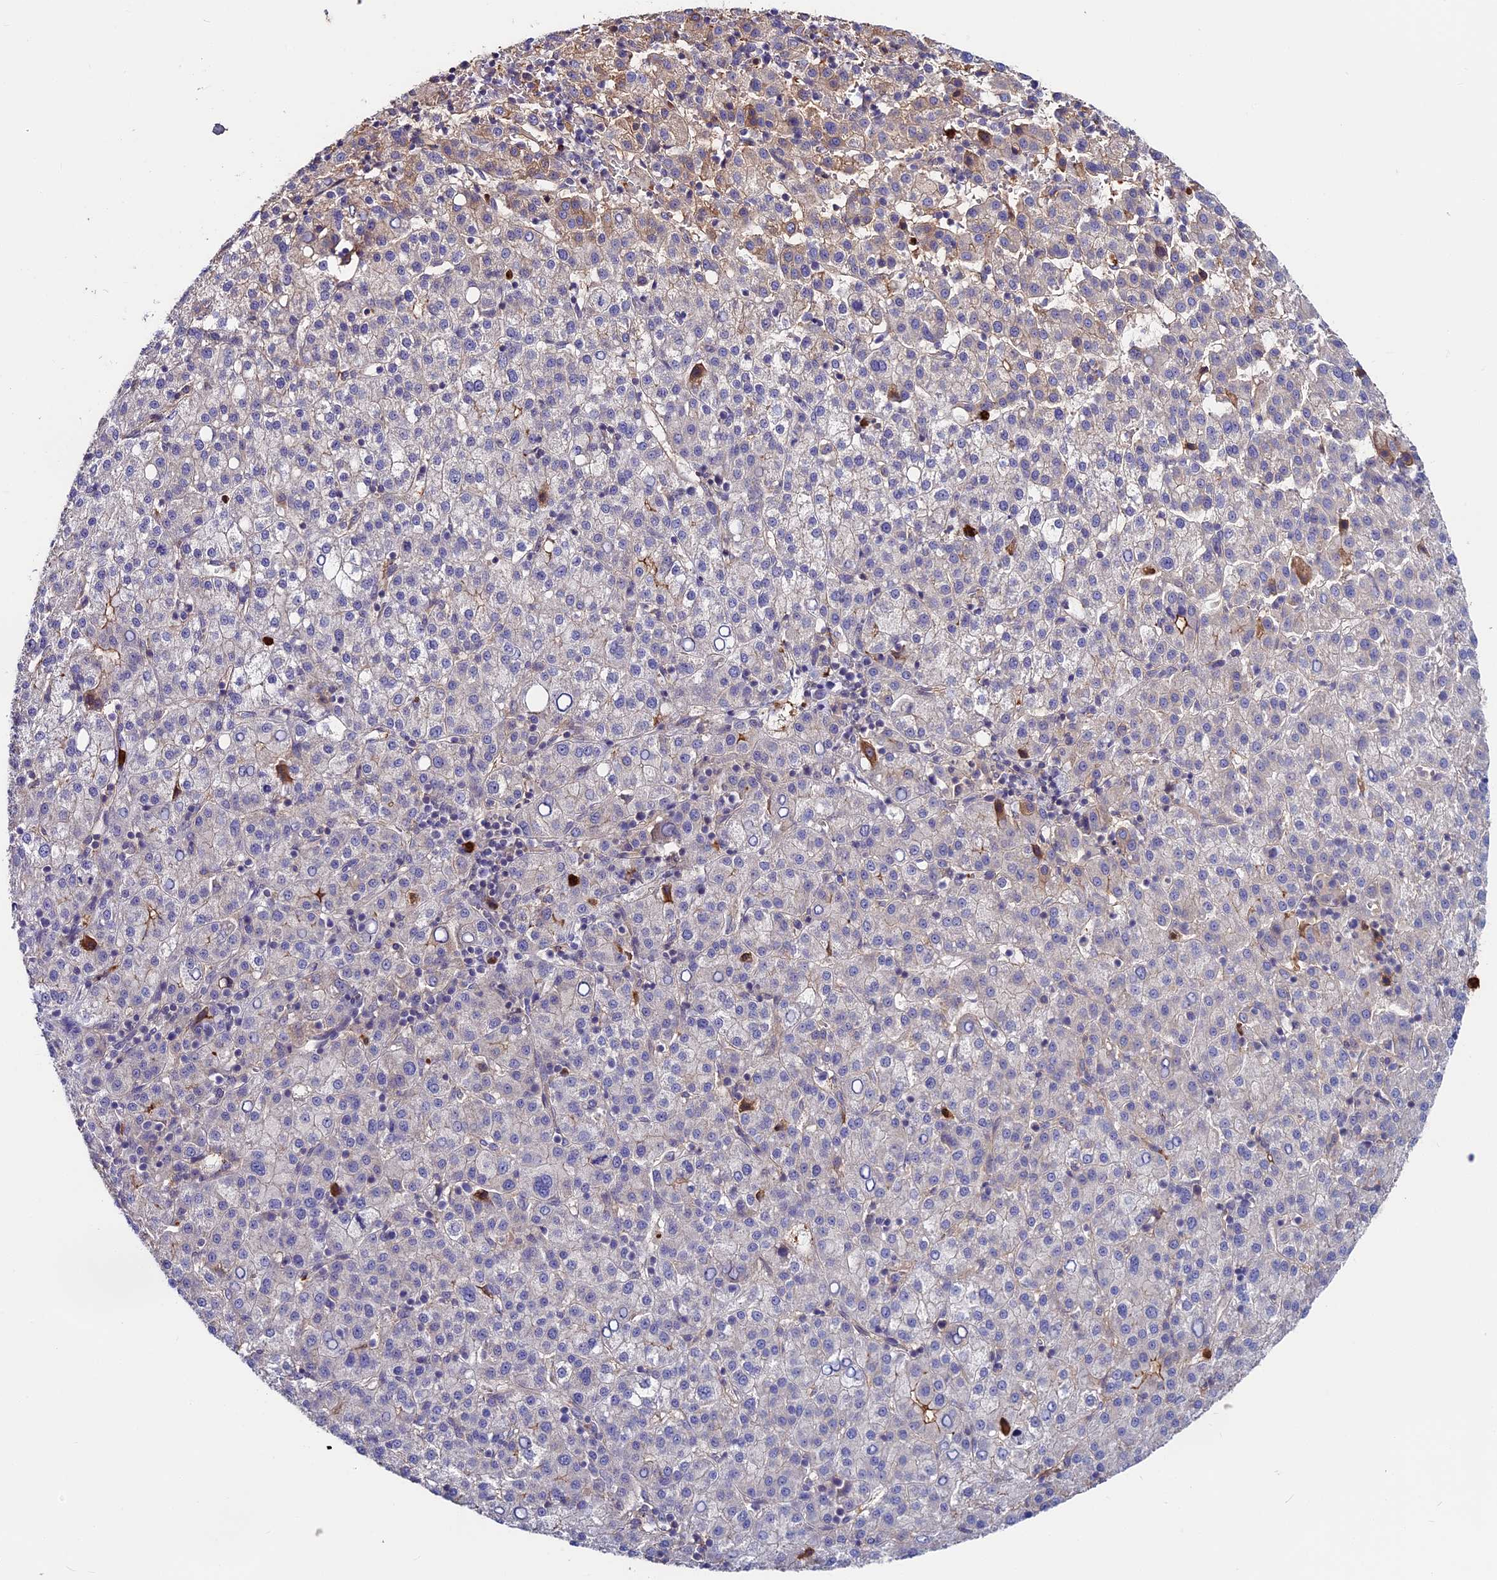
{"staining": {"intensity": "weak", "quantity": "25%-75%", "location": "cytoplasmic/membranous"}, "tissue": "liver cancer", "cell_type": "Tumor cells", "image_type": "cancer", "snomed": [{"axis": "morphology", "description": "Carcinoma, Hepatocellular, NOS"}, {"axis": "topography", "description": "Liver"}], "caption": "Immunohistochemistry (IHC) photomicrograph of hepatocellular carcinoma (liver) stained for a protein (brown), which exhibits low levels of weak cytoplasmic/membranous positivity in approximately 25%-75% of tumor cells.", "gene": "ADGRD1", "patient": {"sex": "female", "age": 58}}